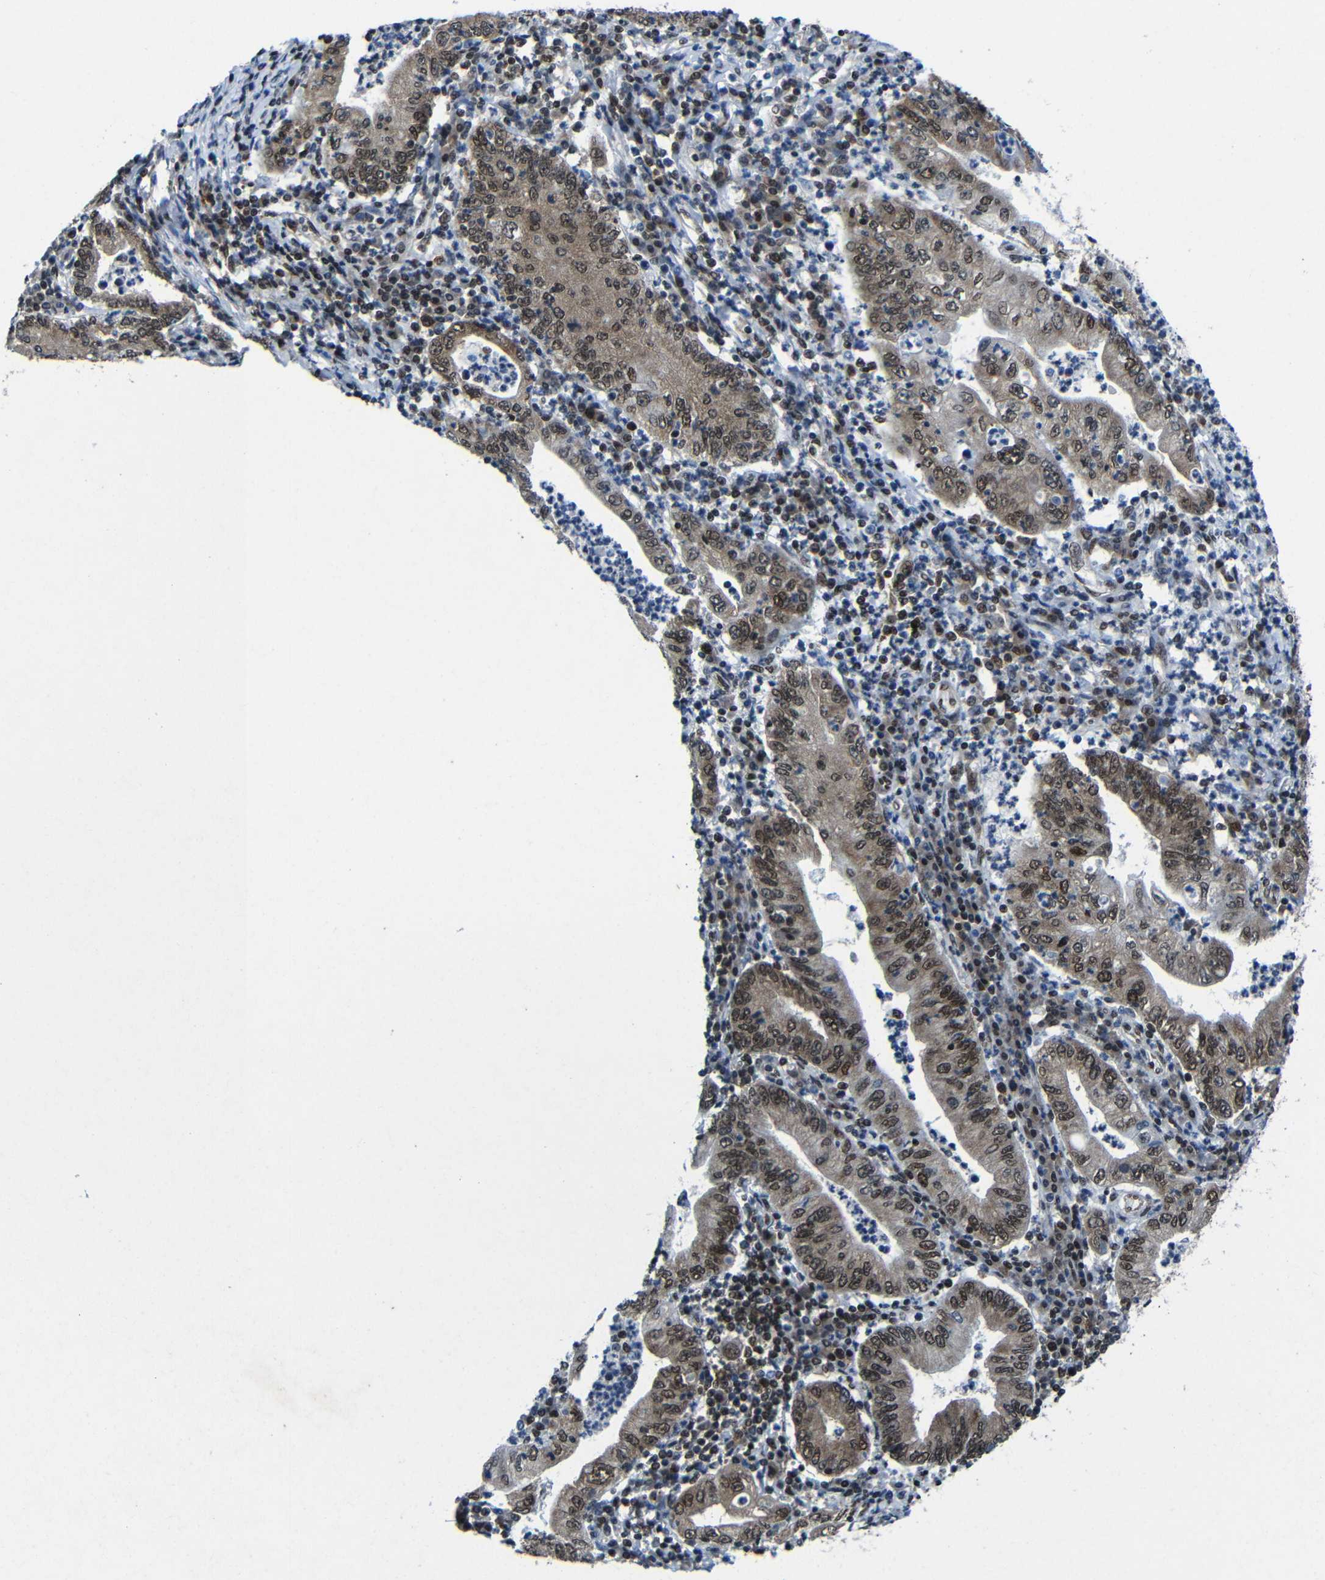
{"staining": {"intensity": "strong", "quantity": ">75%", "location": "nuclear"}, "tissue": "stomach cancer", "cell_type": "Tumor cells", "image_type": "cancer", "snomed": [{"axis": "morphology", "description": "Normal tissue, NOS"}, {"axis": "morphology", "description": "Adenocarcinoma, NOS"}, {"axis": "topography", "description": "Esophagus"}, {"axis": "topography", "description": "Stomach, upper"}, {"axis": "topography", "description": "Peripheral nerve tissue"}], "caption": "This is a histology image of IHC staining of stomach adenocarcinoma, which shows strong expression in the nuclear of tumor cells.", "gene": "PTBP1", "patient": {"sex": "male", "age": 62}}